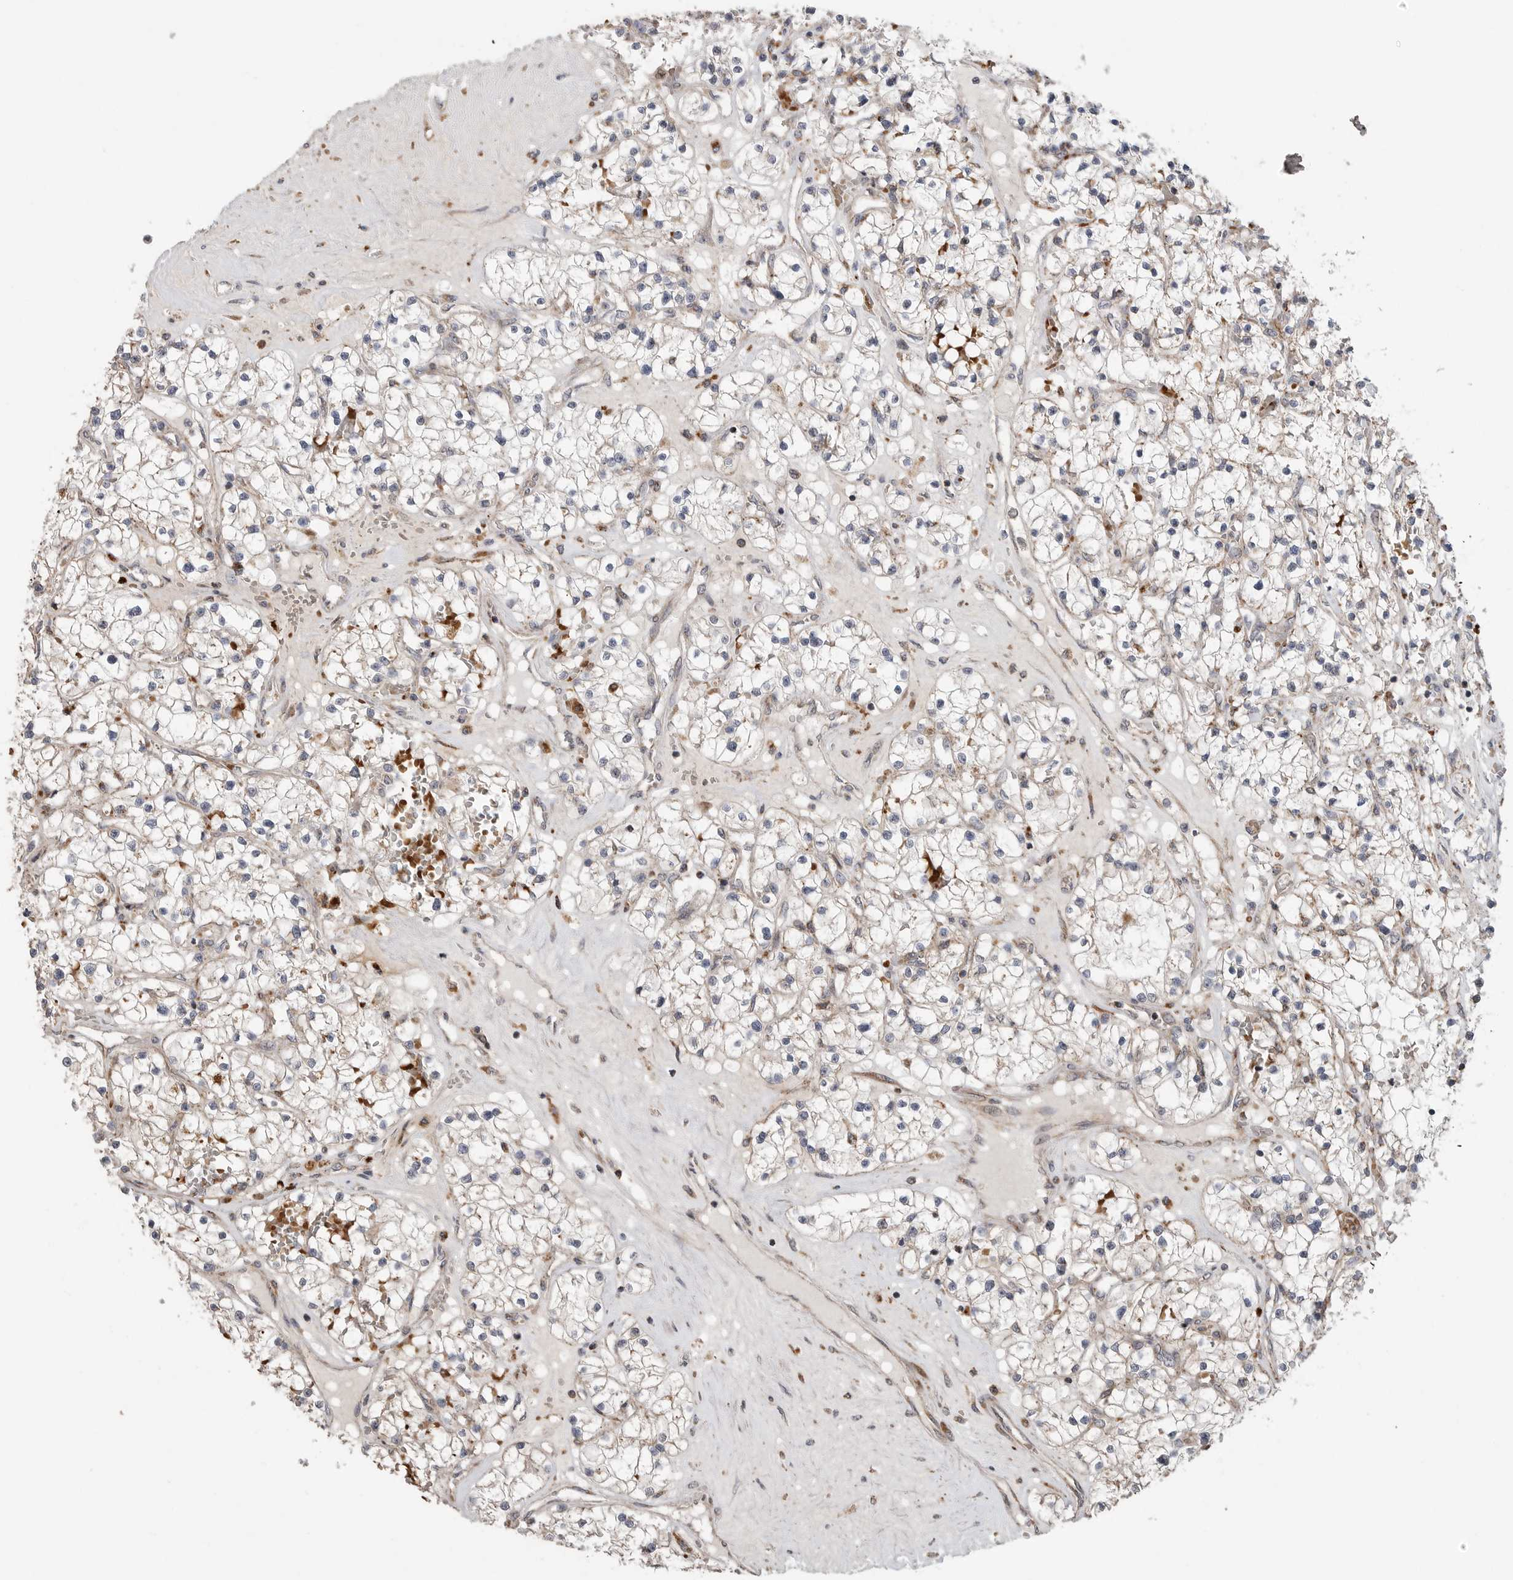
{"staining": {"intensity": "weak", "quantity": "25%-75%", "location": "cytoplasmic/membranous"}, "tissue": "renal cancer", "cell_type": "Tumor cells", "image_type": "cancer", "snomed": [{"axis": "morphology", "description": "Normal tissue, NOS"}, {"axis": "morphology", "description": "Adenocarcinoma, NOS"}, {"axis": "topography", "description": "Kidney"}], "caption": "Immunohistochemistry (IHC) histopathology image of neoplastic tissue: human renal cancer (adenocarcinoma) stained using immunohistochemistry (IHC) exhibits low levels of weak protein expression localized specifically in the cytoplasmic/membranous of tumor cells, appearing as a cytoplasmic/membranous brown color.", "gene": "GALNS", "patient": {"sex": "male", "age": 68}}